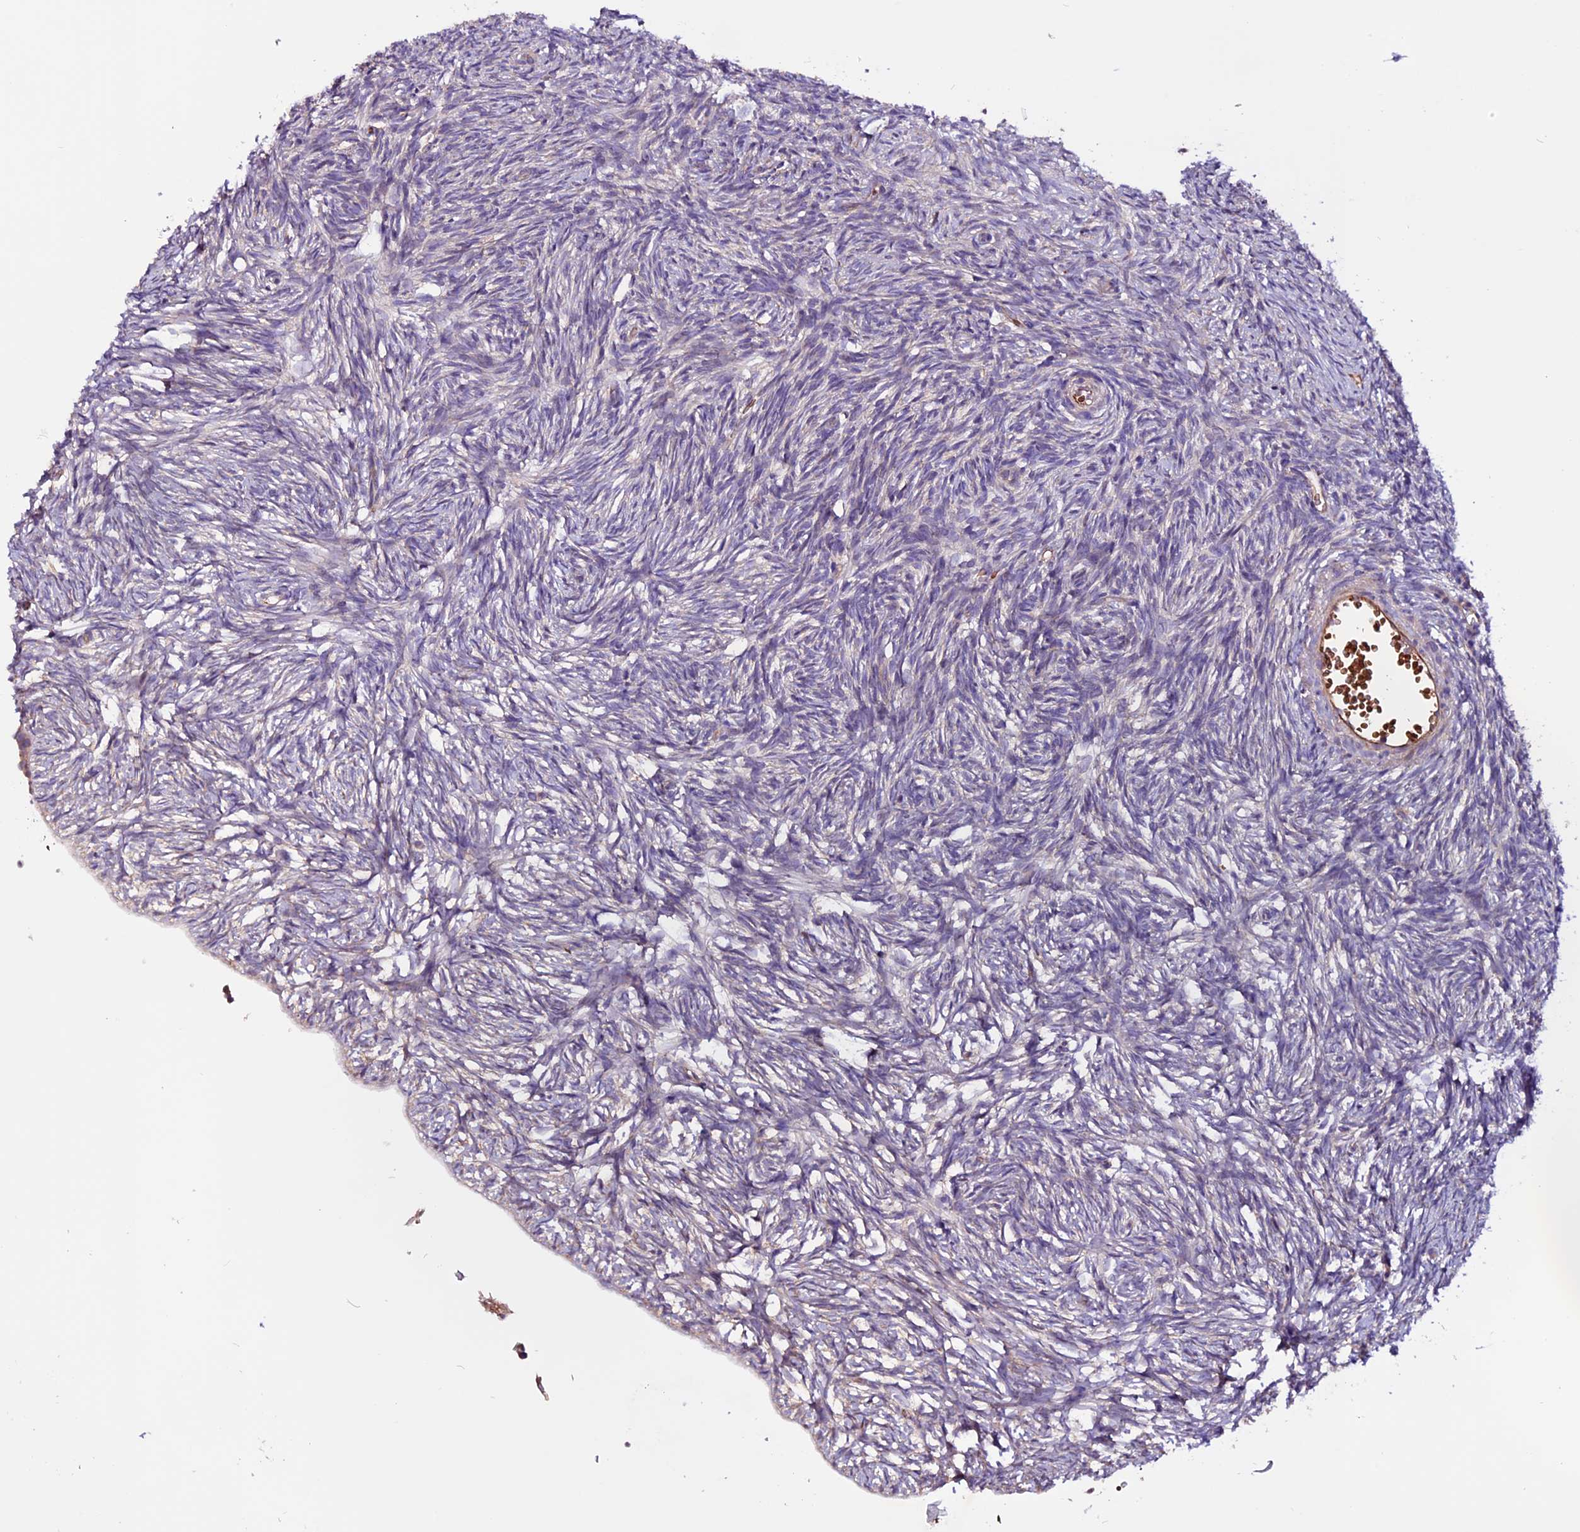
{"staining": {"intensity": "negative", "quantity": "none", "location": "none"}, "tissue": "ovary", "cell_type": "Ovarian stroma cells", "image_type": "normal", "snomed": [{"axis": "morphology", "description": "Normal tissue, NOS"}, {"axis": "topography", "description": "Ovary"}], "caption": "Image shows no significant protein expression in ovarian stroma cells of normal ovary. (Immunohistochemistry (ihc), brightfield microscopy, high magnification).", "gene": "RINL", "patient": {"sex": "female", "age": 51}}